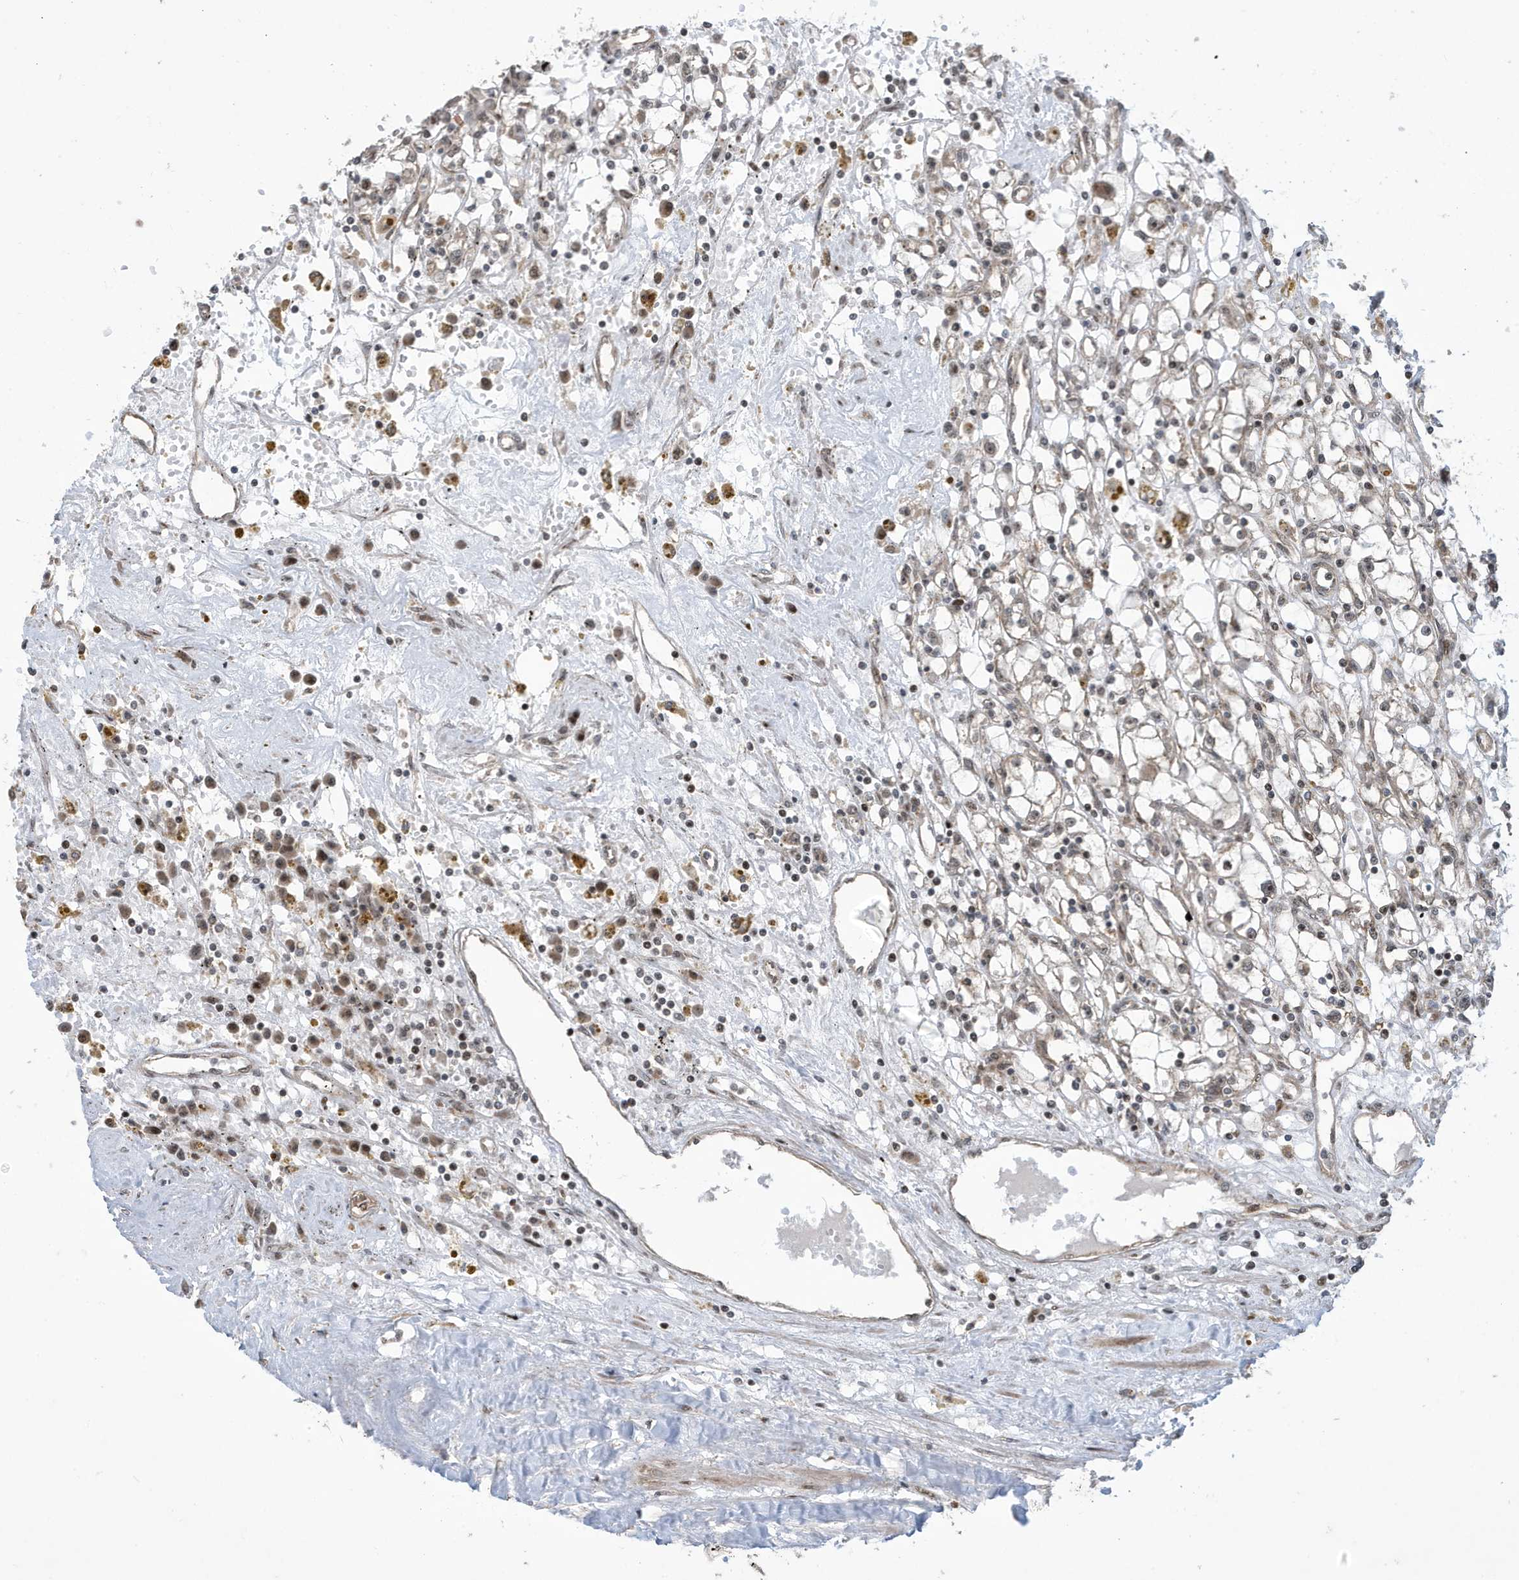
{"staining": {"intensity": "negative", "quantity": "none", "location": "none"}, "tissue": "renal cancer", "cell_type": "Tumor cells", "image_type": "cancer", "snomed": [{"axis": "morphology", "description": "Adenocarcinoma, NOS"}, {"axis": "topography", "description": "Kidney"}], "caption": "Tumor cells show no significant expression in renal cancer (adenocarcinoma).", "gene": "FAM9B", "patient": {"sex": "male", "age": 56}}